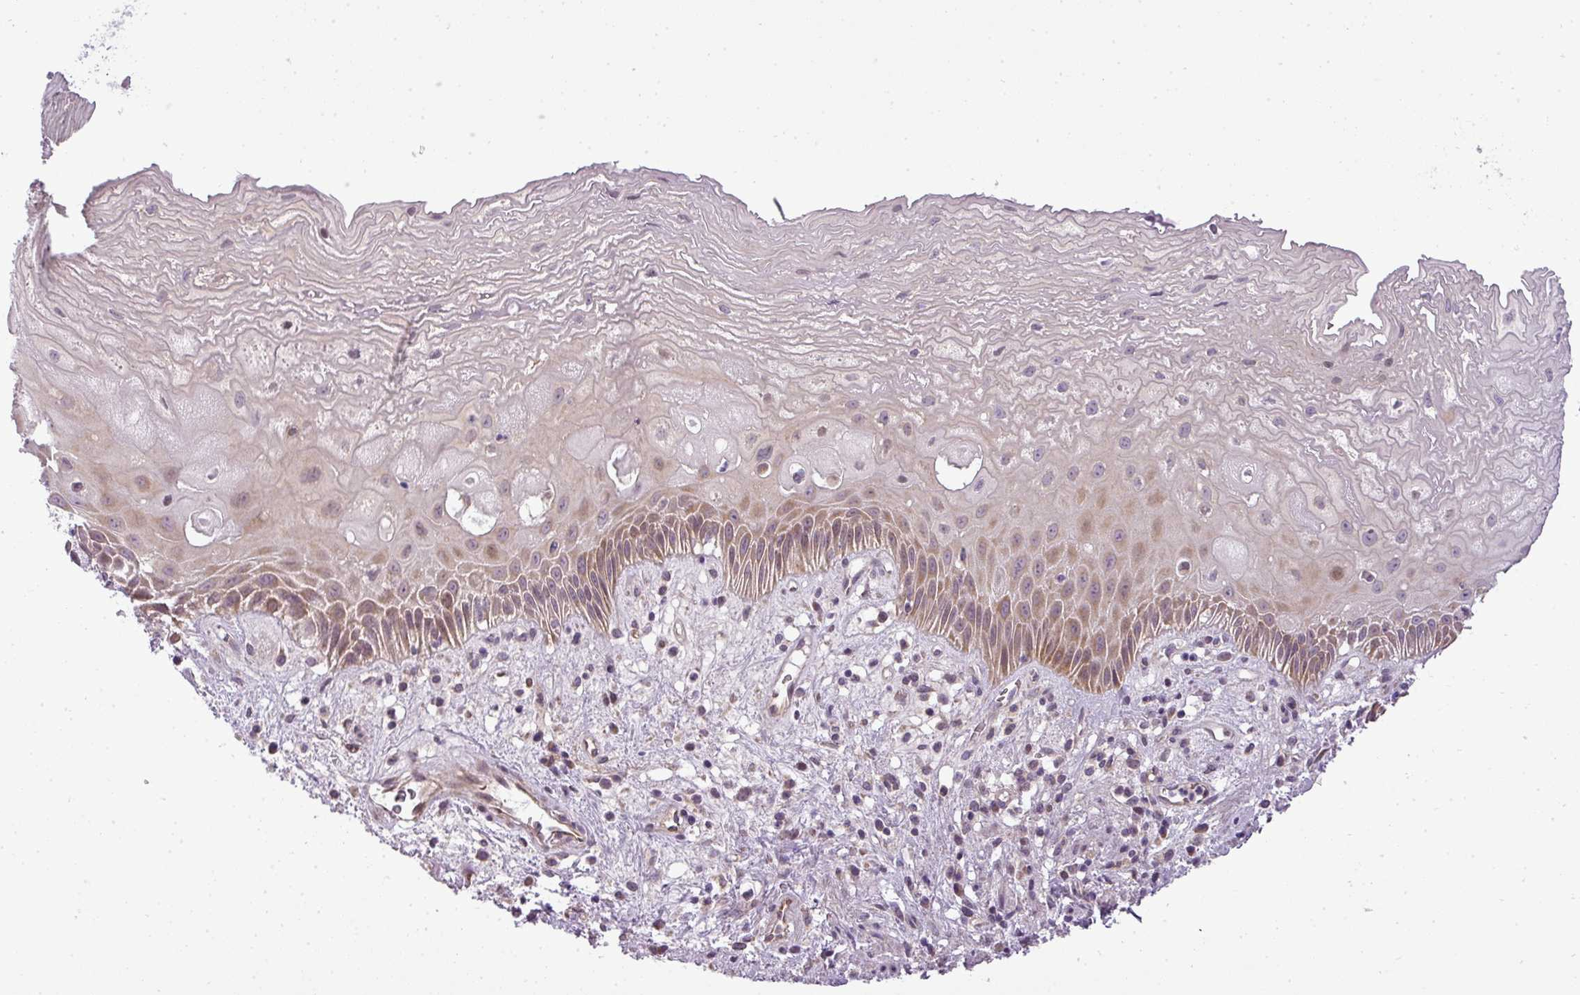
{"staining": {"intensity": "moderate", "quantity": "25%-75%", "location": "cytoplasmic/membranous"}, "tissue": "esophagus", "cell_type": "Squamous epithelial cells", "image_type": "normal", "snomed": [{"axis": "morphology", "description": "Normal tissue, NOS"}, {"axis": "topography", "description": "Esophagus"}], "caption": "About 25%-75% of squamous epithelial cells in unremarkable esophagus show moderate cytoplasmic/membranous protein staining as visualized by brown immunohistochemical staining.", "gene": "ZDHHC1", "patient": {"sex": "male", "age": 60}}